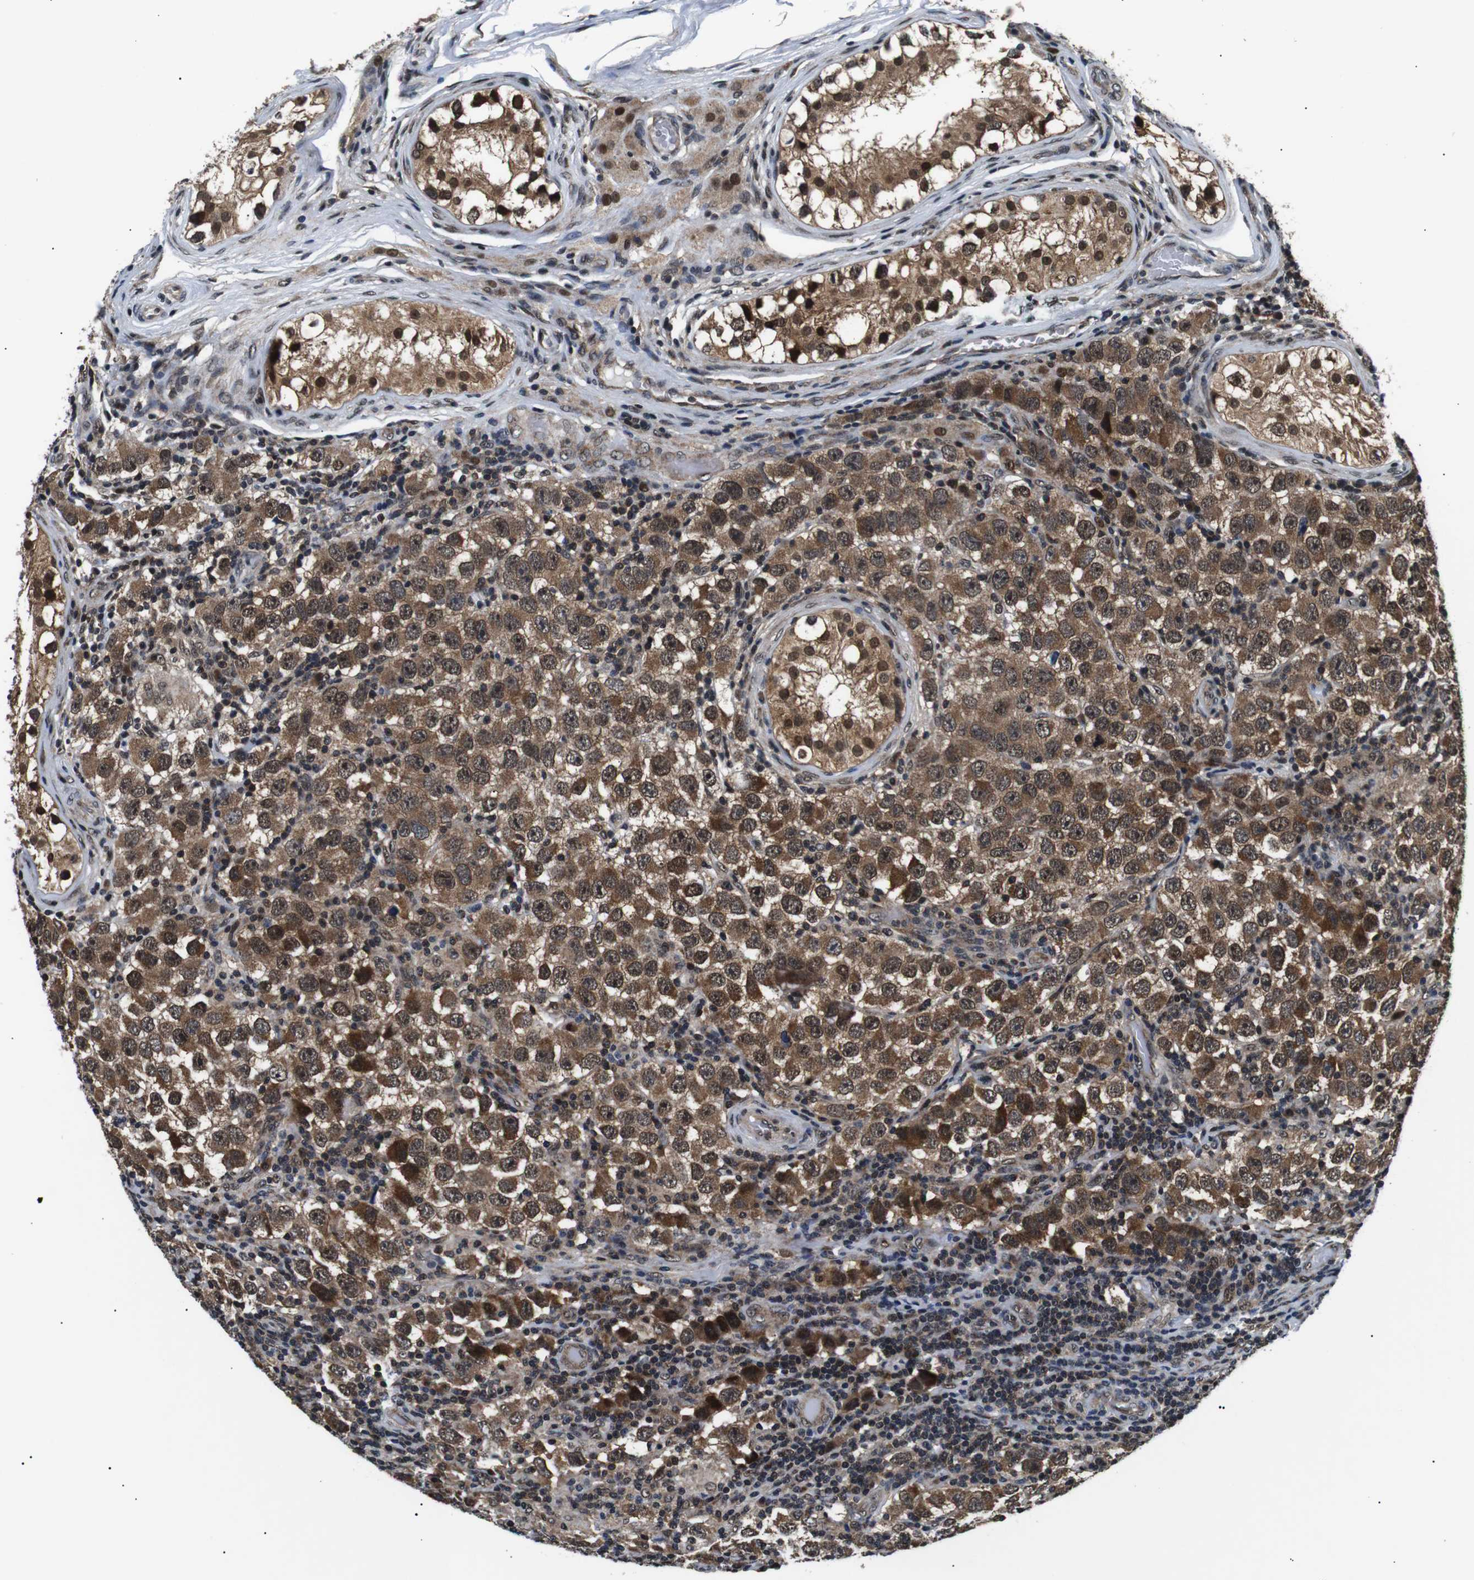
{"staining": {"intensity": "moderate", "quantity": ">75%", "location": "cytoplasmic/membranous,nuclear"}, "tissue": "testis cancer", "cell_type": "Tumor cells", "image_type": "cancer", "snomed": [{"axis": "morphology", "description": "Carcinoma, Embryonal, NOS"}, {"axis": "topography", "description": "Testis"}], "caption": "Immunohistochemical staining of human embryonal carcinoma (testis) reveals medium levels of moderate cytoplasmic/membranous and nuclear expression in about >75% of tumor cells. (DAB (3,3'-diaminobenzidine) = brown stain, brightfield microscopy at high magnification).", "gene": "SKP1", "patient": {"sex": "male", "age": 21}}